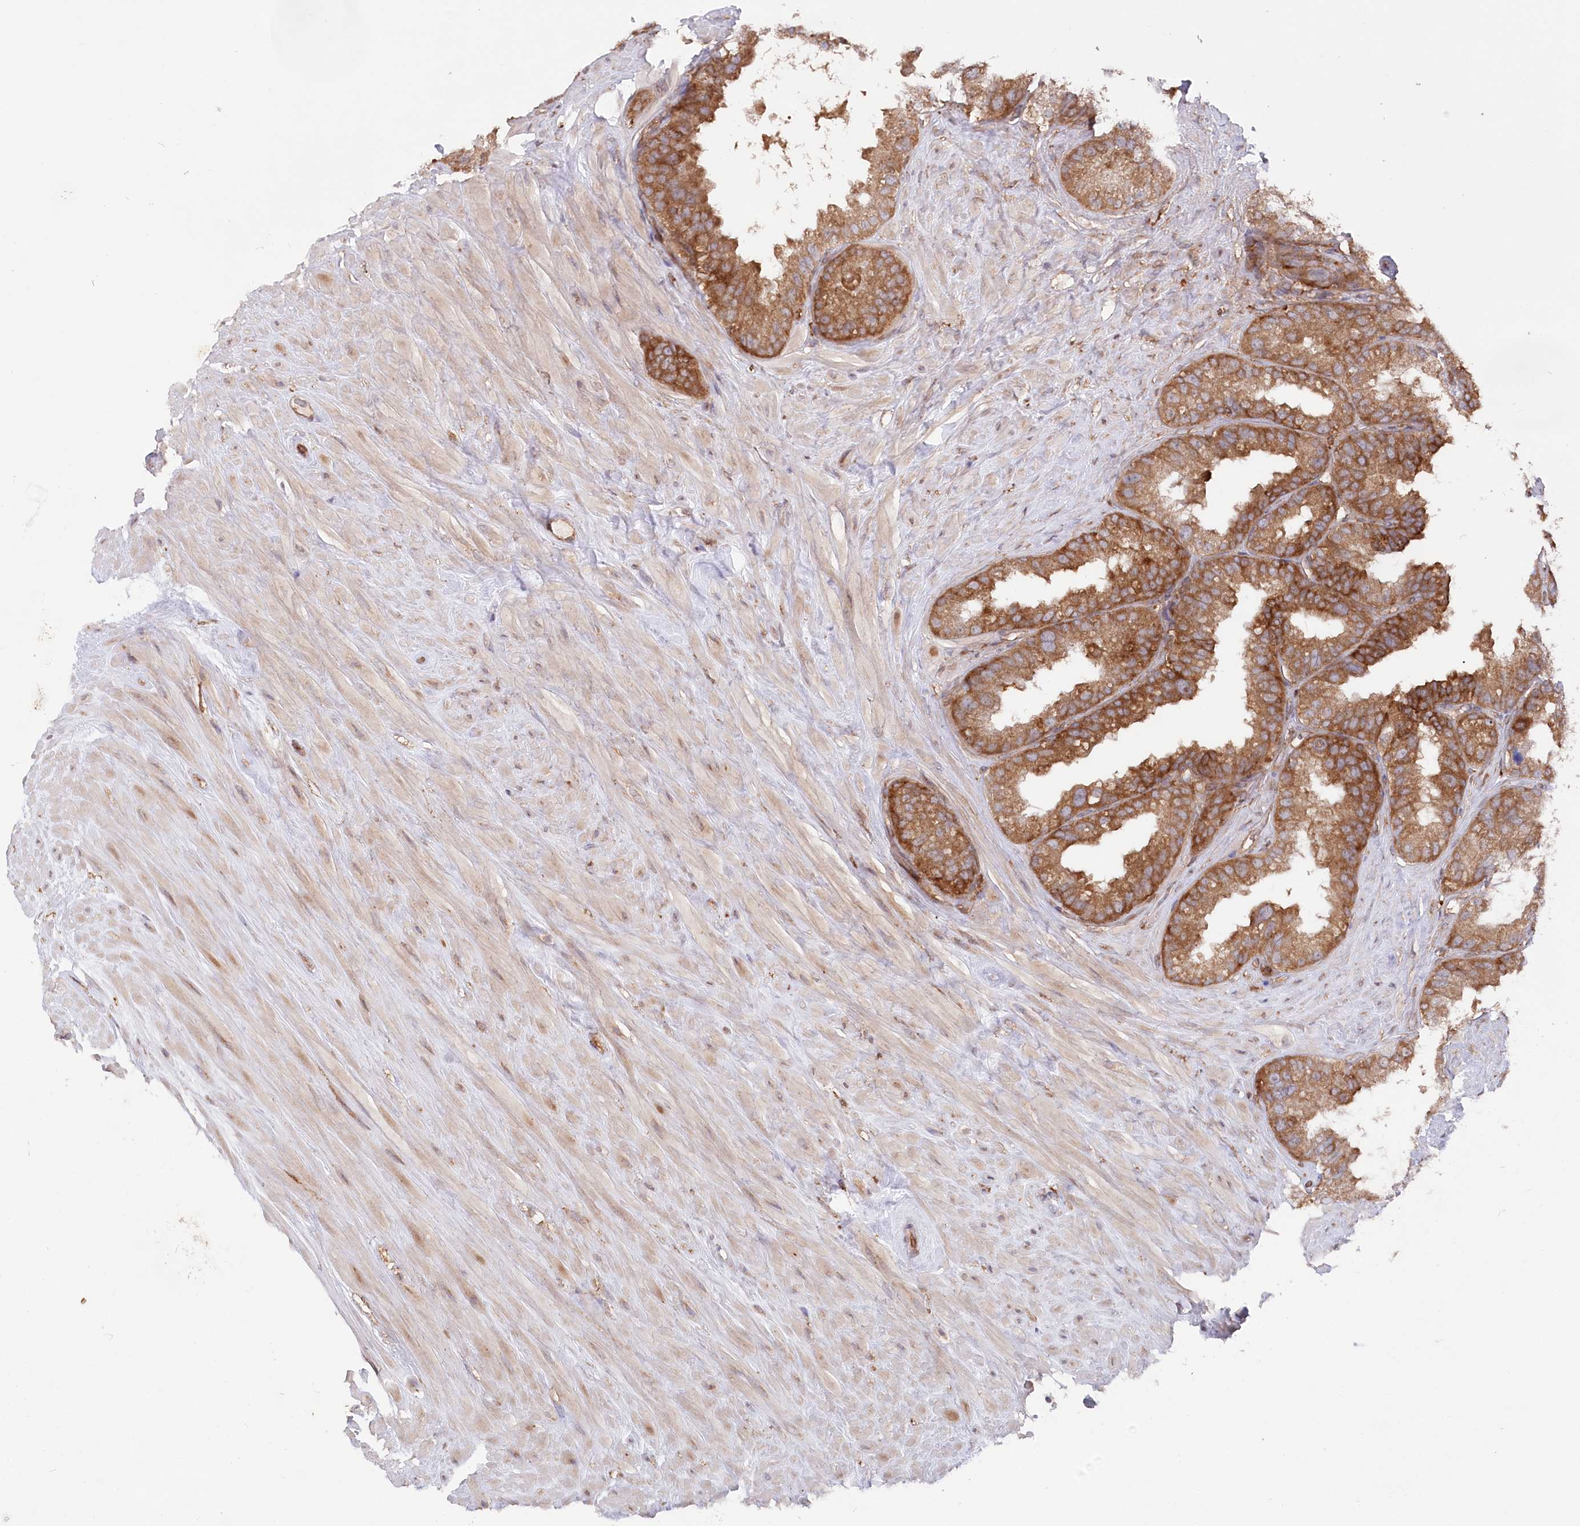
{"staining": {"intensity": "moderate", "quantity": ">75%", "location": "cytoplasmic/membranous"}, "tissue": "seminal vesicle", "cell_type": "Glandular cells", "image_type": "normal", "snomed": [{"axis": "morphology", "description": "Normal tissue, NOS"}, {"axis": "topography", "description": "Seminal veicle"}], "caption": "Human seminal vesicle stained with a brown dye exhibits moderate cytoplasmic/membranous positive staining in about >75% of glandular cells.", "gene": "PPP1R21", "patient": {"sex": "male", "age": 80}}